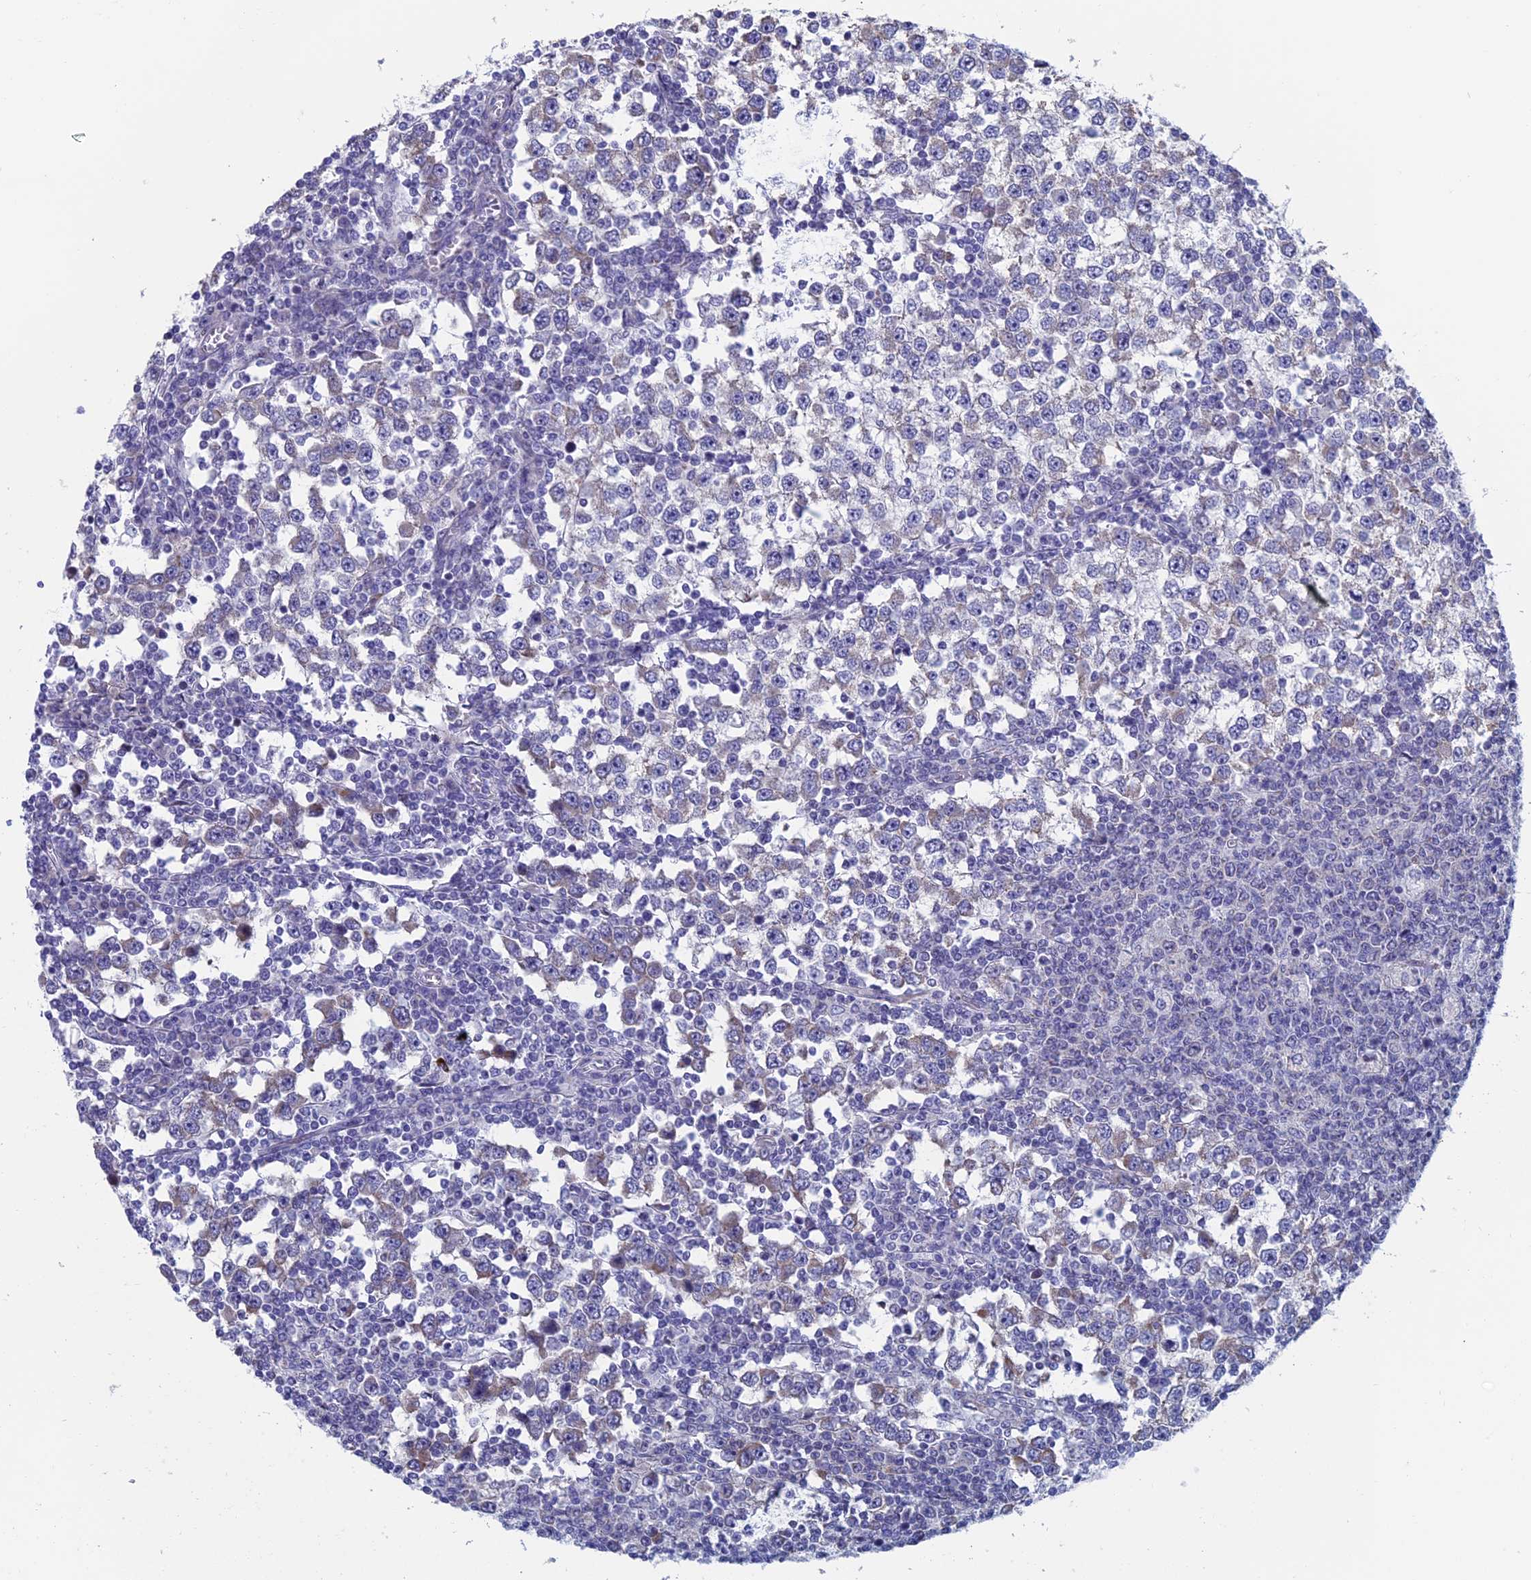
{"staining": {"intensity": "weak", "quantity": "25%-75%", "location": "cytoplasmic/membranous"}, "tissue": "testis cancer", "cell_type": "Tumor cells", "image_type": "cancer", "snomed": [{"axis": "morphology", "description": "Seminoma, NOS"}, {"axis": "topography", "description": "Testis"}], "caption": "Tumor cells reveal low levels of weak cytoplasmic/membranous staining in approximately 25%-75% of cells in human testis cancer (seminoma).", "gene": "NIBAN3", "patient": {"sex": "male", "age": 65}}